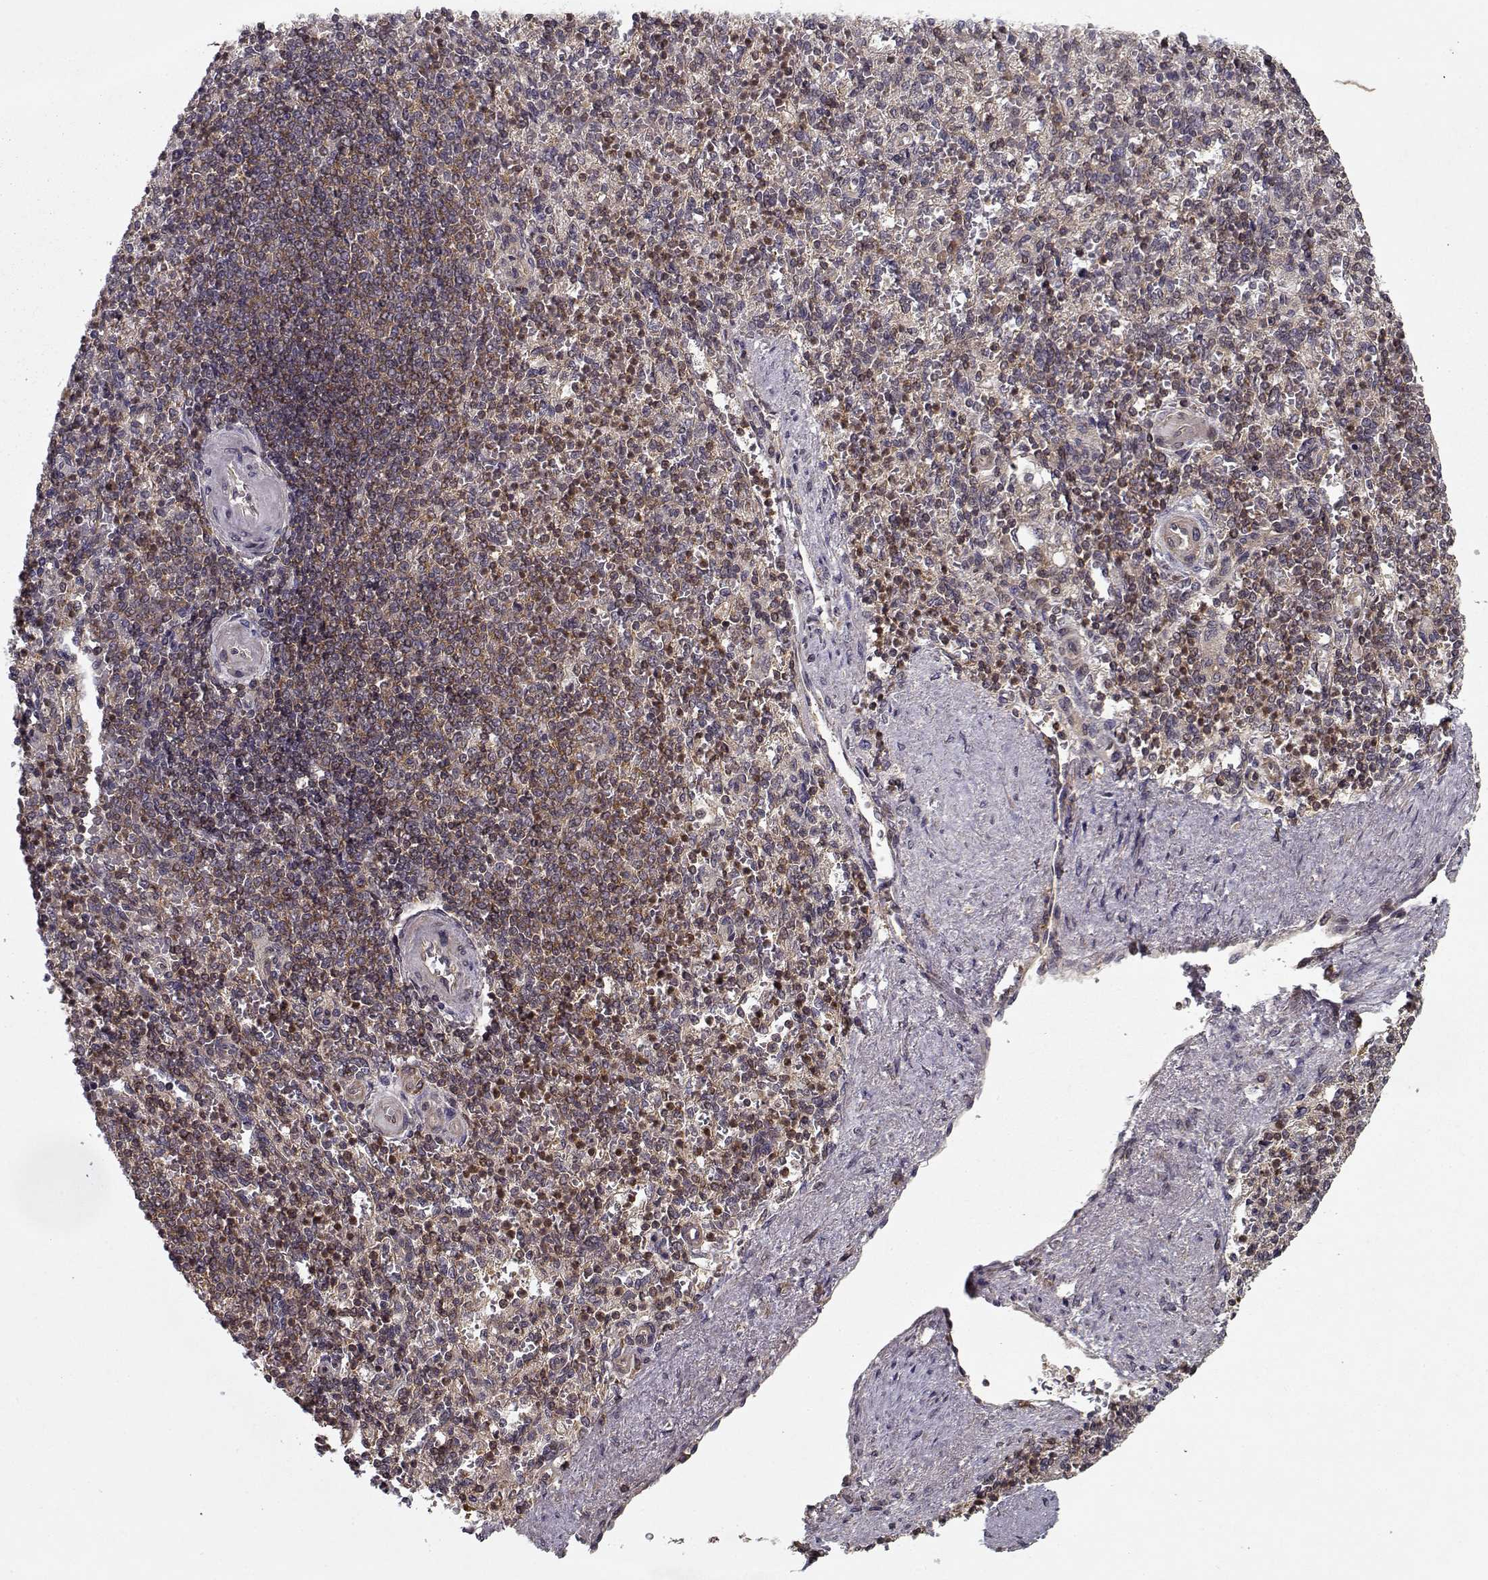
{"staining": {"intensity": "moderate", "quantity": "<25%", "location": "cytoplasmic/membranous"}, "tissue": "spleen", "cell_type": "Cells in red pulp", "image_type": "normal", "snomed": [{"axis": "morphology", "description": "Normal tissue, NOS"}, {"axis": "topography", "description": "Spleen"}], "caption": "Benign spleen was stained to show a protein in brown. There is low levels of moderate cytoplasmic/membranous positivity in approximately <25% of cells in red pulp.", "gene": "PPP1R12A", "patient": {"sex": "female", "age": 74}}